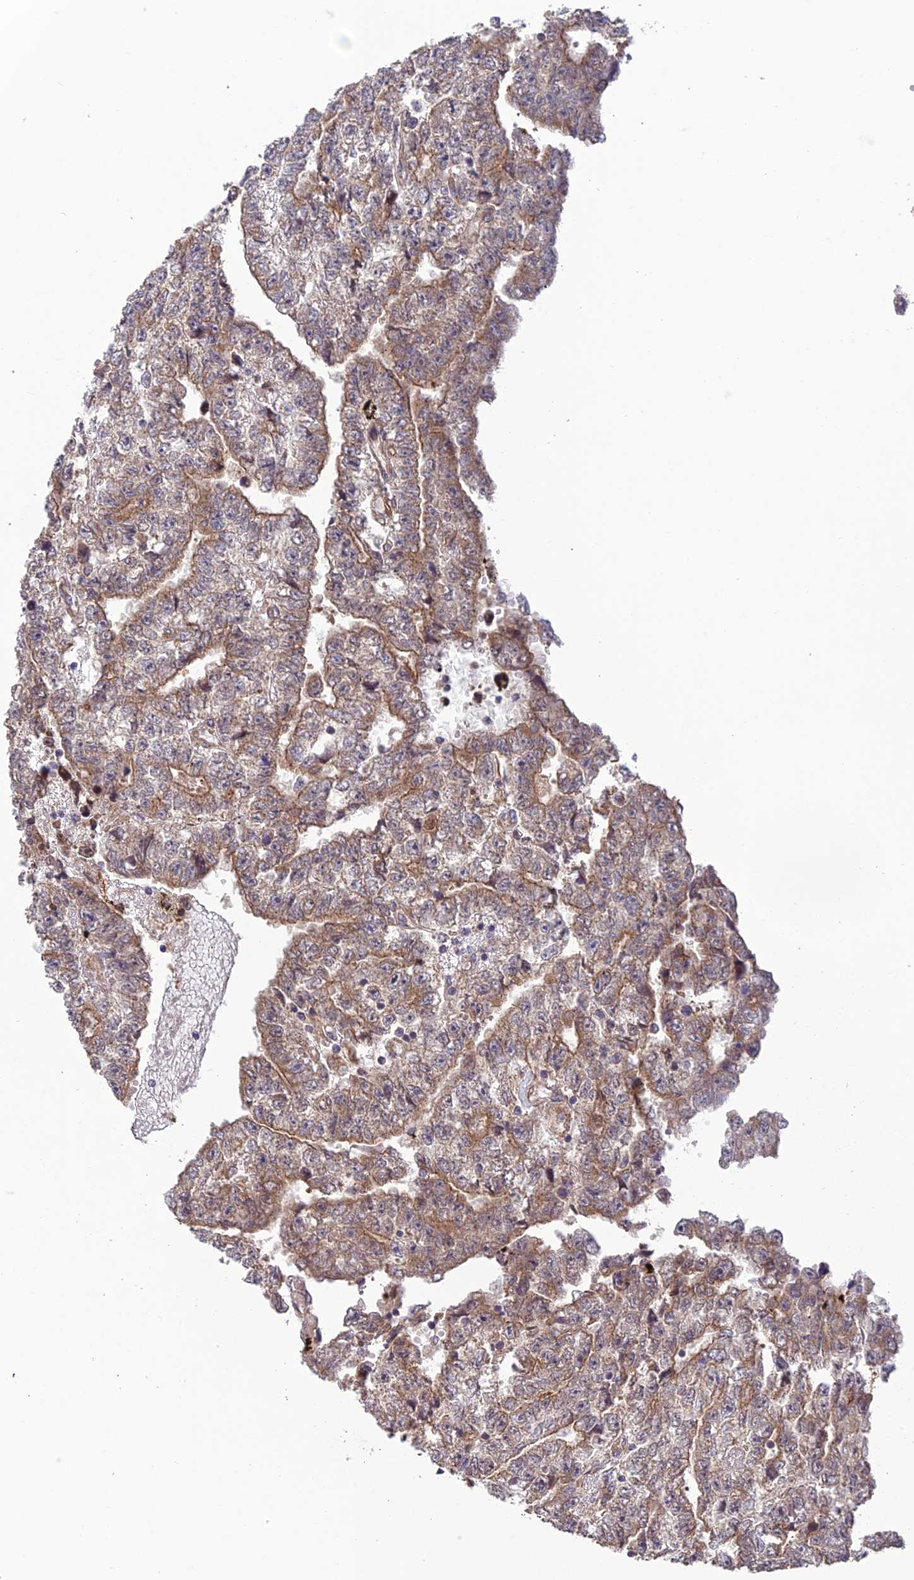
{"staining": {"intensity": "moderate", "quantity": "25%-75%", "location": "cytoplasmic/membranous"}, "tissue": "testis cancer", "cell_type": "Tumor cells", "image_type": "cancer", "snomed": [{"axis": "morphology", "description": "Carcinoma, Embryonal, NOS"}, {"axis": "topography", "description": "Testis"}], "caption": "Testis cancer tissue exhibits moderate cytoplasmic/membranous positivity in approximately 25%-75% of tumor cells Ihc stains the protein of interest in brown and the nuclei are stained blue.", "gene": "MRNIP", "patient": {"sex": "male", "age": 25}}